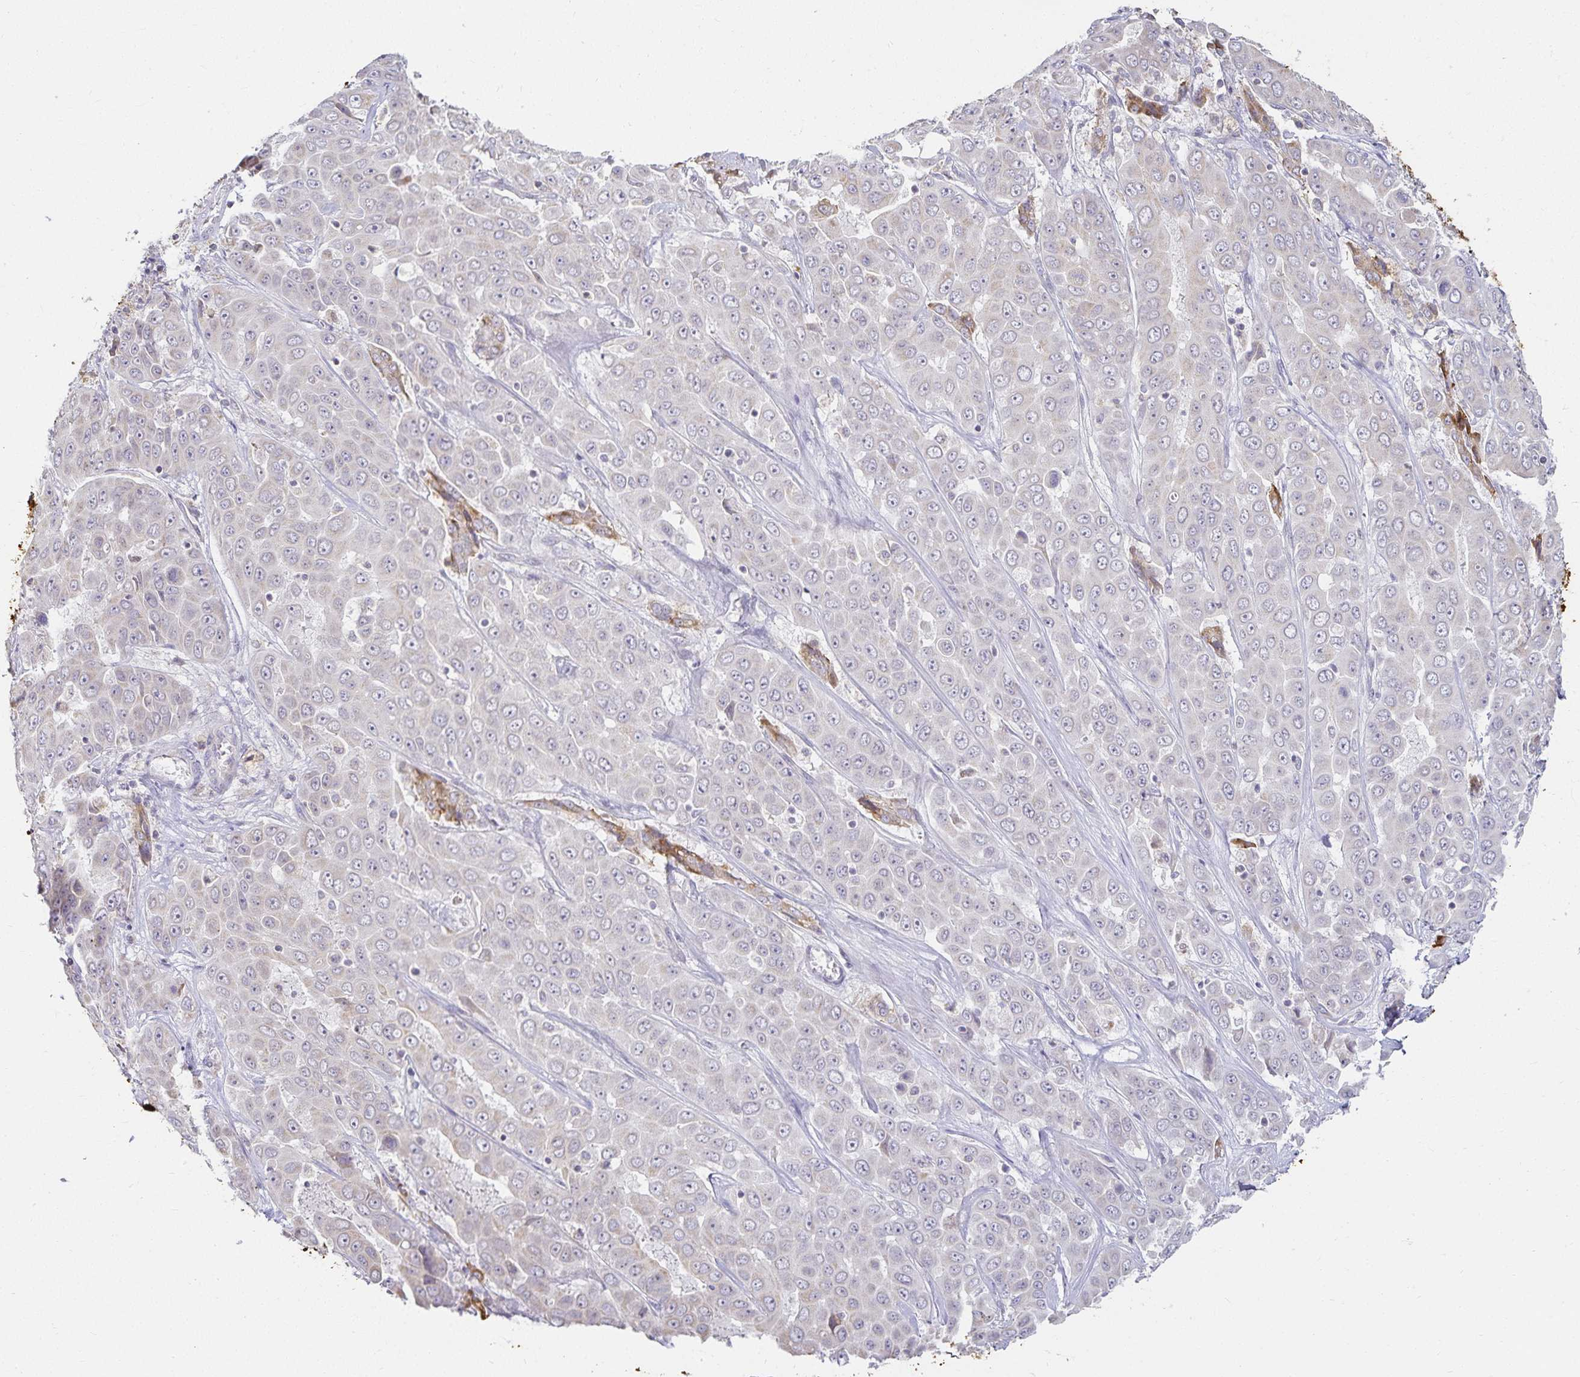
{"staining": {"intensity": "negative", "quantity": "none", "location": "none"}, "tissue": "liver cancer", "cell_type": "Tumor cells", "image_type": "cancer", "snomed": [{"axis": "morphology", "description": "Cholangiocarcinoma"}, {"axis": "topography", "description": "Liver"}], "caption": "Liver cancer was stained to show a protein in brown. There is no significant staining in tumor cells. The staining was performed using DAB to visualize the protein expression in brown, while the nuclei were stained in blue with hematoxylin (Magnification: 20x).", "gene": "GP2", "patient": {"sex": "female", "age": 52}}